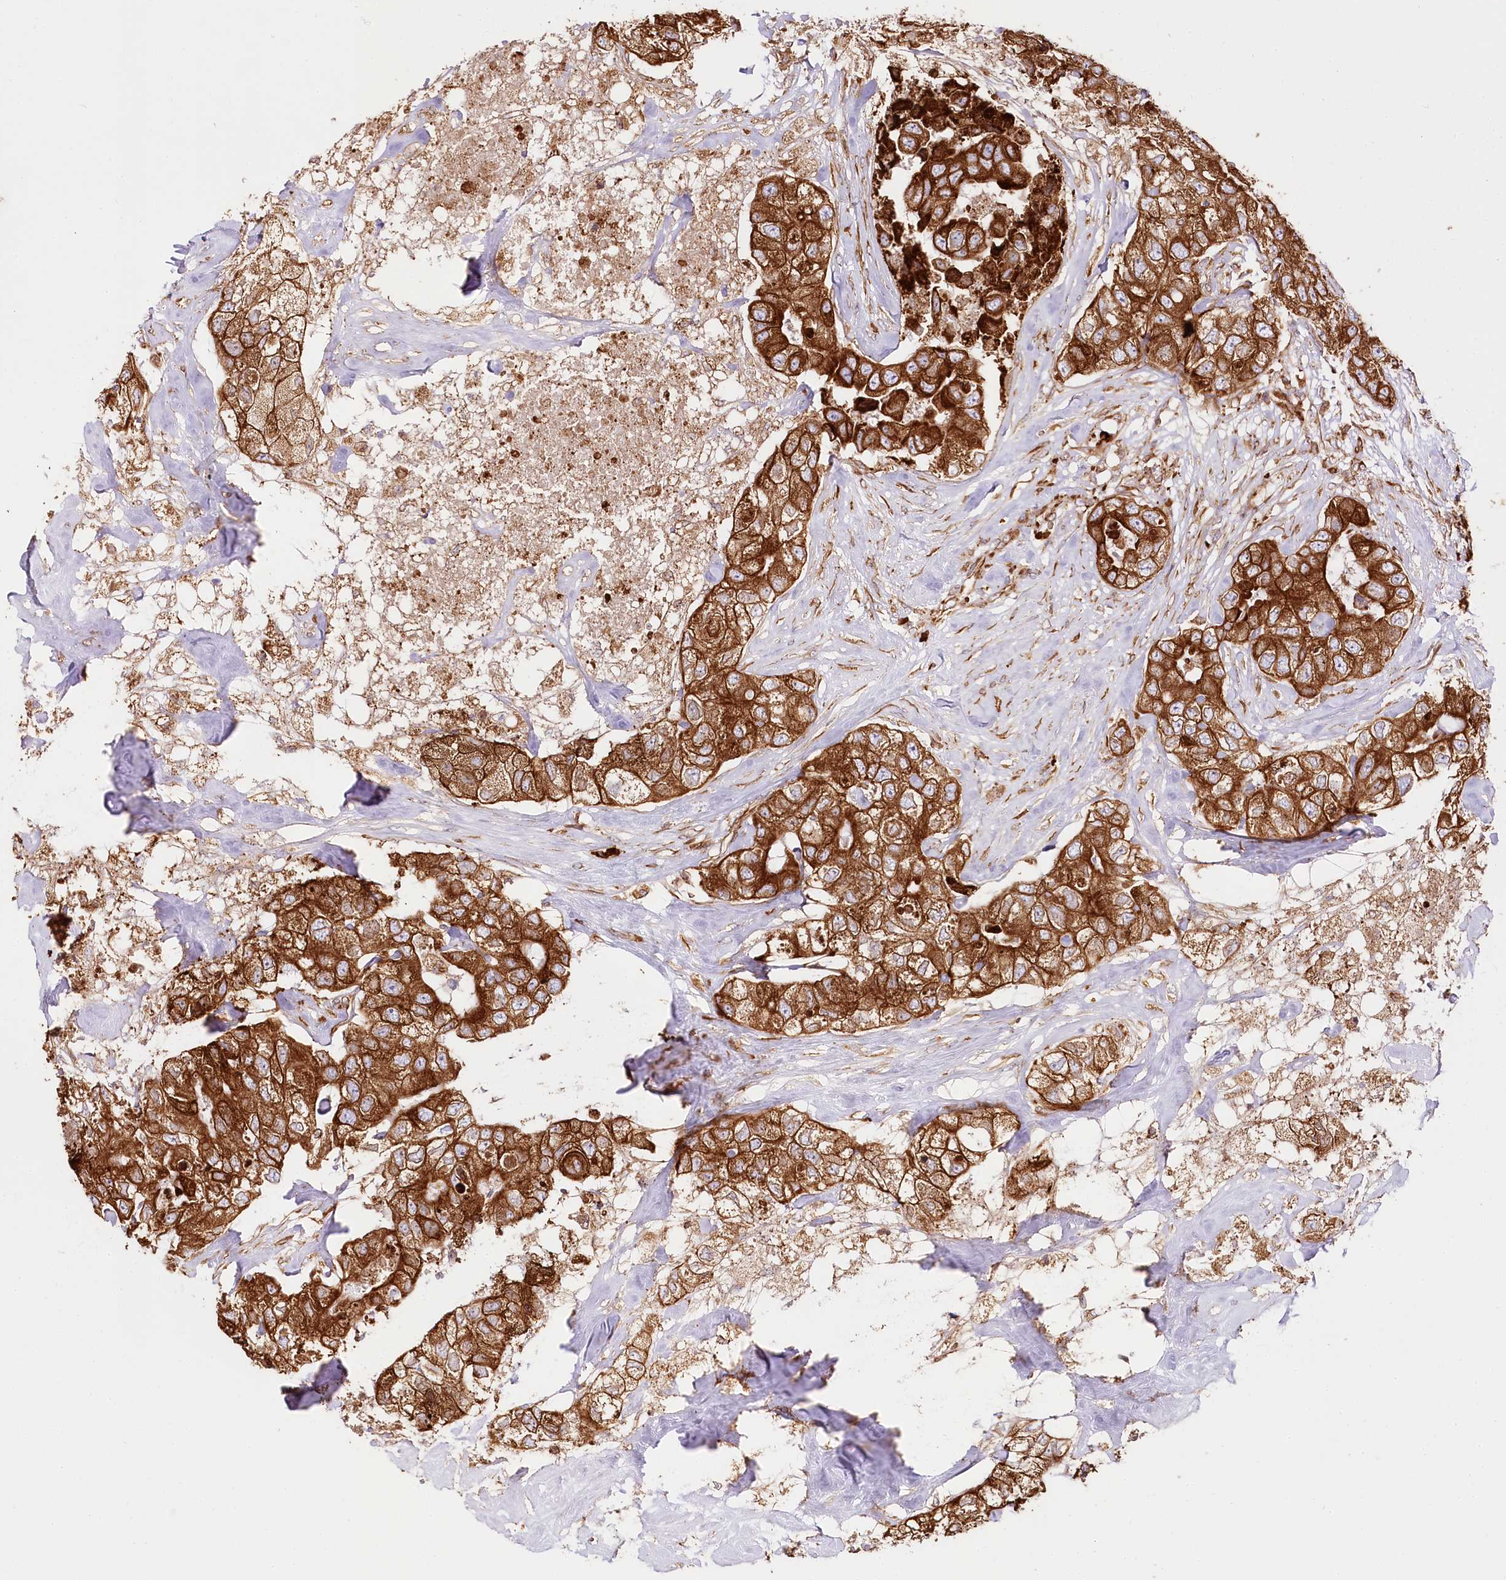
{"staining": {"intensity": "strong", "quantity": ">75%", "location": "cytoplasmic/membranous"}, "tissue": "breast cancer", "cell_type": "Tumor cells", "image_type": "cancer", "snomed": [{"axis": "morphology", "description": "Duct carcinoma"}, {"axis": "topography", "description": "Breast"}], "caption": "DAB immunohistochemical staining of breast infiltrating ductal carcinoma displays strong cytoplasmic/membranous protein positivity in about >75% of tumor cells.", "gene": "CNPY2", "patient": {"sex": "female", "age": 62}}